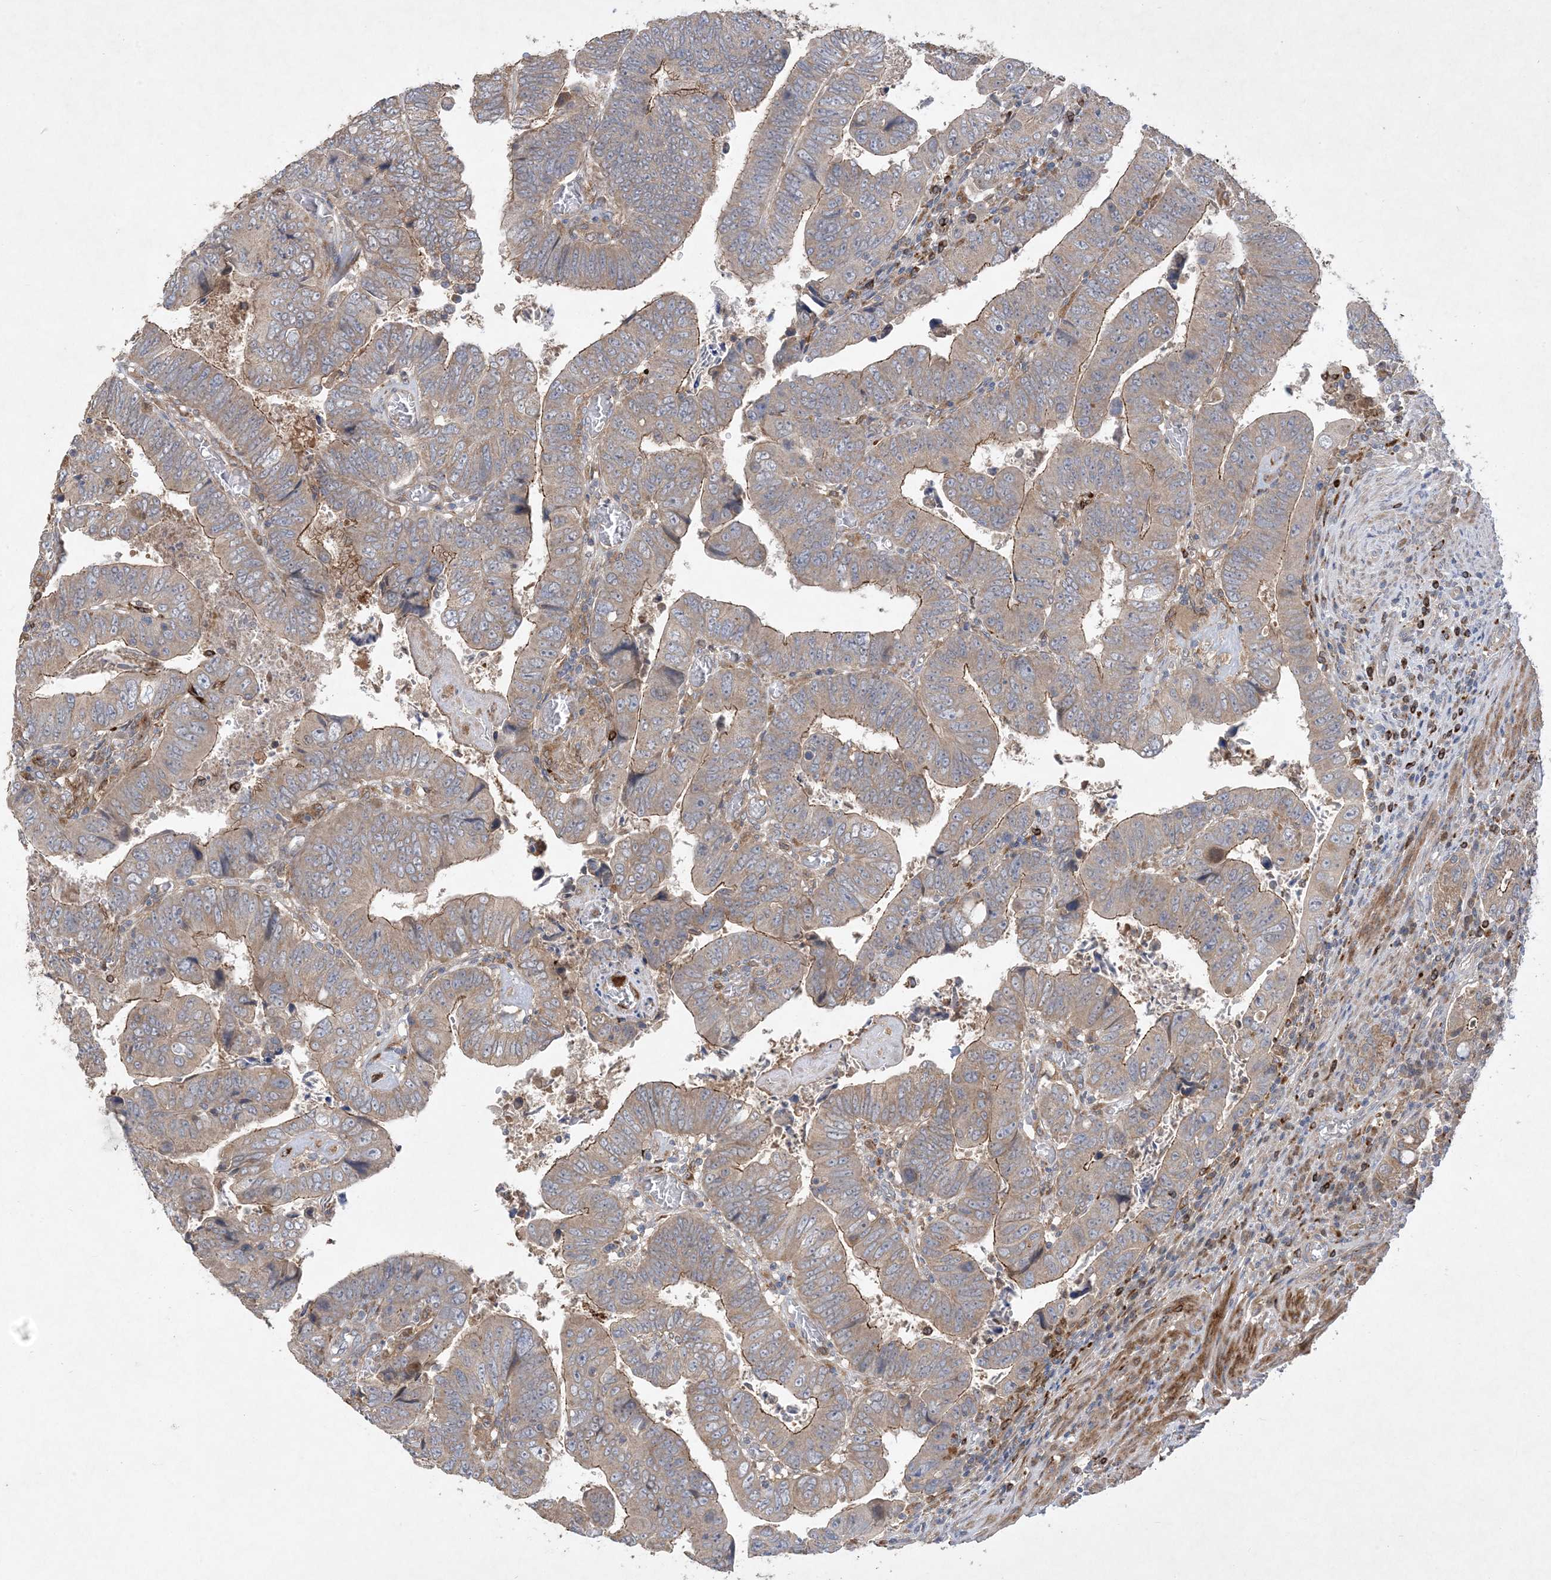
{"staining": {"intensity": "moderate", "quantity": "25%-75%", "location": "cytoplasmic/membranous"}, "tissue": "colorectal cancer", "cell_type": "Tumor cells", "image_type": "cancer", "snomed": [{"axis": "morphology", "description": "Normal tissue, NOS"}, {"axis": "morphology", "description": "Adenocarcinoma, NOS"}, {"axis": "topography", "description": "Rectum"}], "caption": "The histopathology image shows staining of colorectal adenocarcinoma, revealing moderate cytoplasmic/membranous protein expression (brown color) within tumor cells. The staining is performed using DAB brown chromogen to label protein expression. The nuclei are counter-stained blue using hematoxylin.", "gene": "MASP2", "patient": {"sex": "female", "age": 65}}